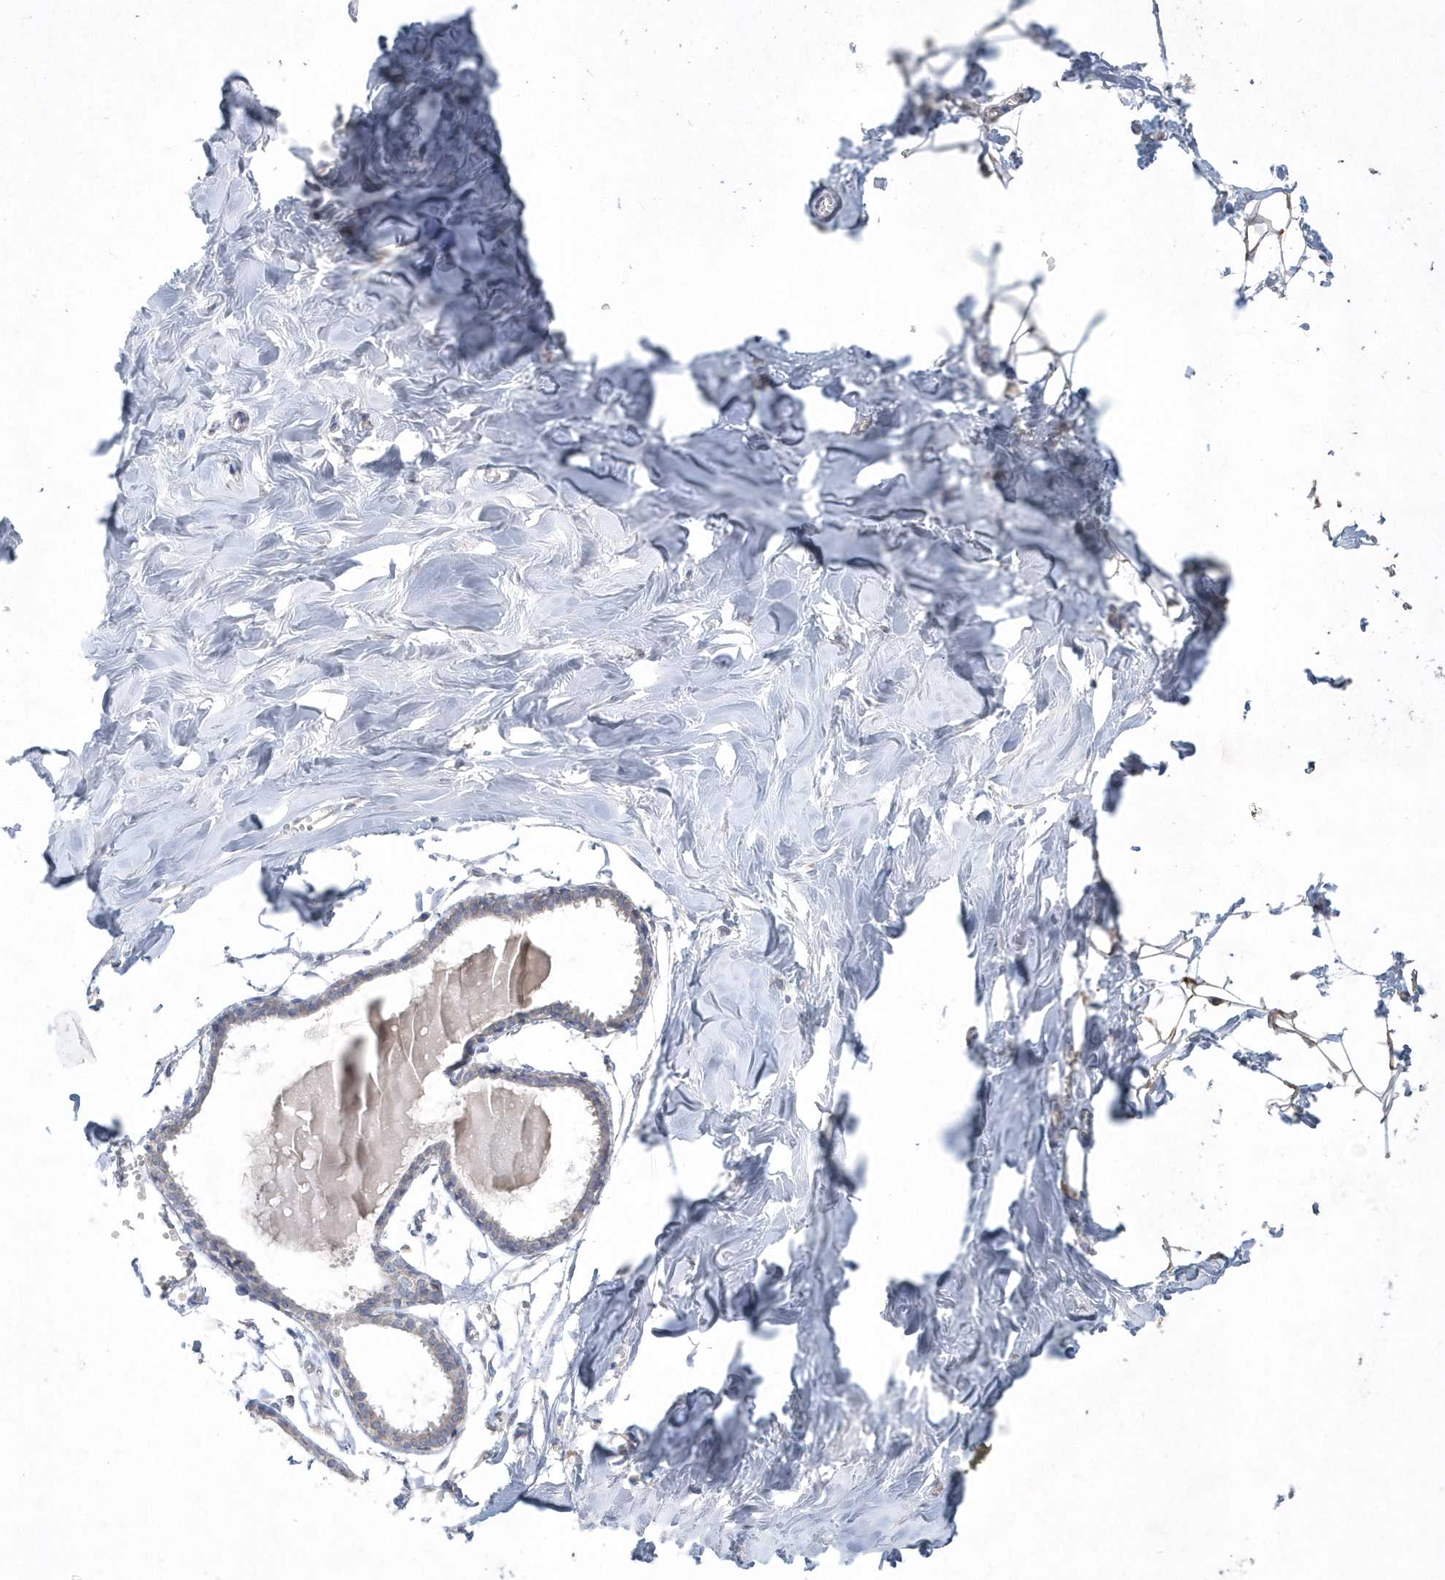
{"staining": {"intensity": "weak", "quantity": ">75%", "location": "cytoplasmic/membranous"}, "tissue": "breast", "cell_type": "Adipocytes", "image_type": "normal", "snomed": [{"axis": "morphology", "description": "Normal tissue, NOS"}, {"axis": "topography", "description": "Breast"}], "caption": "Breast stained with DAB (3,3'-diaminobenzidine) IHC reveals low levels of weak cytoplasmic/membranous positivity in approximately >75% of adipocytes.", "gene": "DGAT1", "patient": {"sex": "female", "age": 27}}